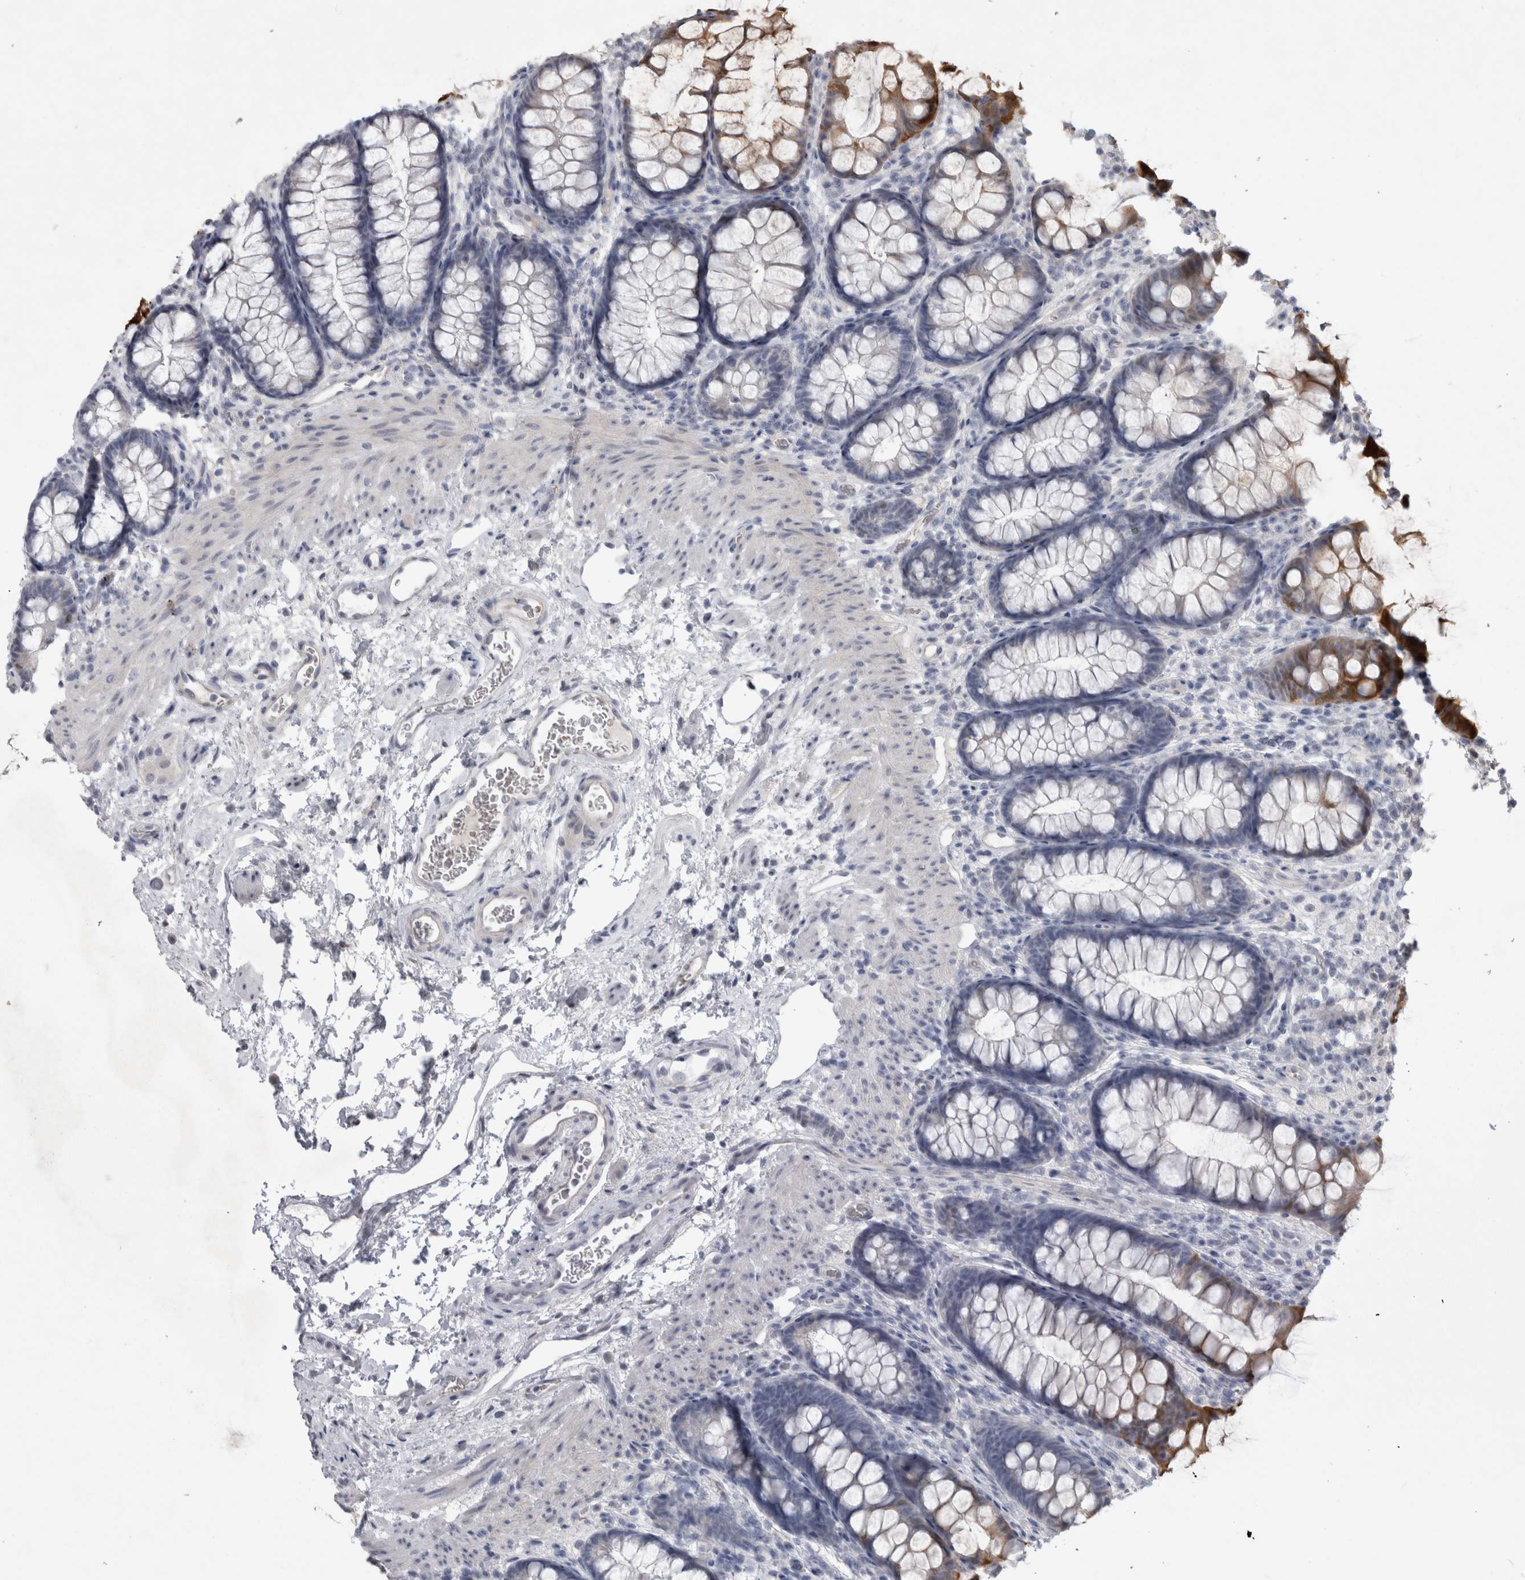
{"staining": {"intensity": "negative", "quantity": "none", "location": "none"}, "tissue": "colon", "cell_type": "Endothelial cells", "image_type": "normal", "snomed": [{"axis": "morphology", "description": "Normal tissue, NOS"}, {"axis": "topography", "description": "Colon"}], "caption": "The histopathology image reveals no significant positivity in endothelial cells of colon. (DAB (3,3'-diaminobenzidine) IHC with hematoxylin counter stain).", "gene": "IFI44", "patient": {"sex": "female", "age": 62}}